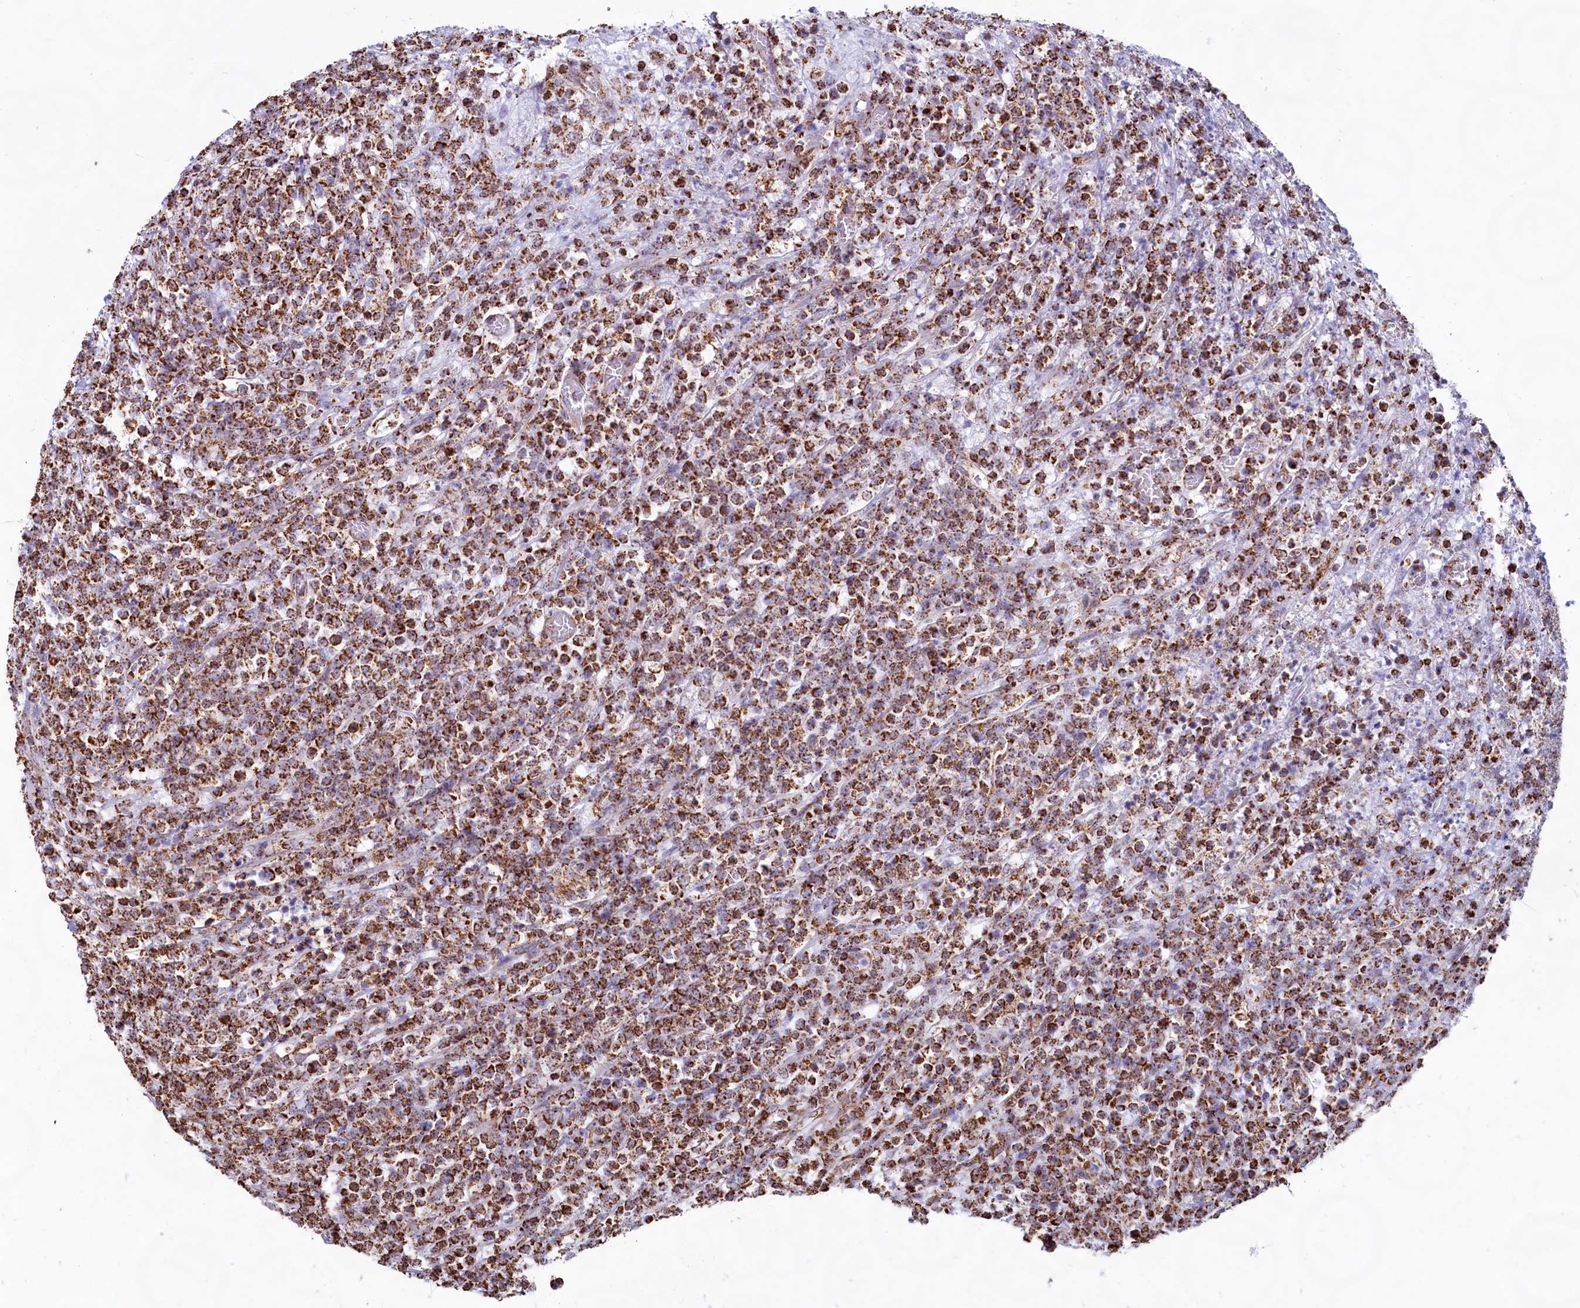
{"staining": {"intensity": "strong", "quantity": ">75%", "location": "cytoplasmic/membranous"}, "tissue": "lymphoma", "cell_type": "Tumor cells", "image_type": "cancer", "snomed": [{"axis": "morphology", "description": "Malignant lymphoma, non-Hodgkin's type, High grade"}, {"axis": "topography", "description": "Colon"}], "caption": "Protein staining by immunohistochemistry (IHC) displays strong cytoplasmic/membranous staining in about >75% of tumor cells in high-grade malignant lymphoma, non-Hodgkin's type.", "gene": "C1D", "patient": {"sex": "female", "age": 53}}